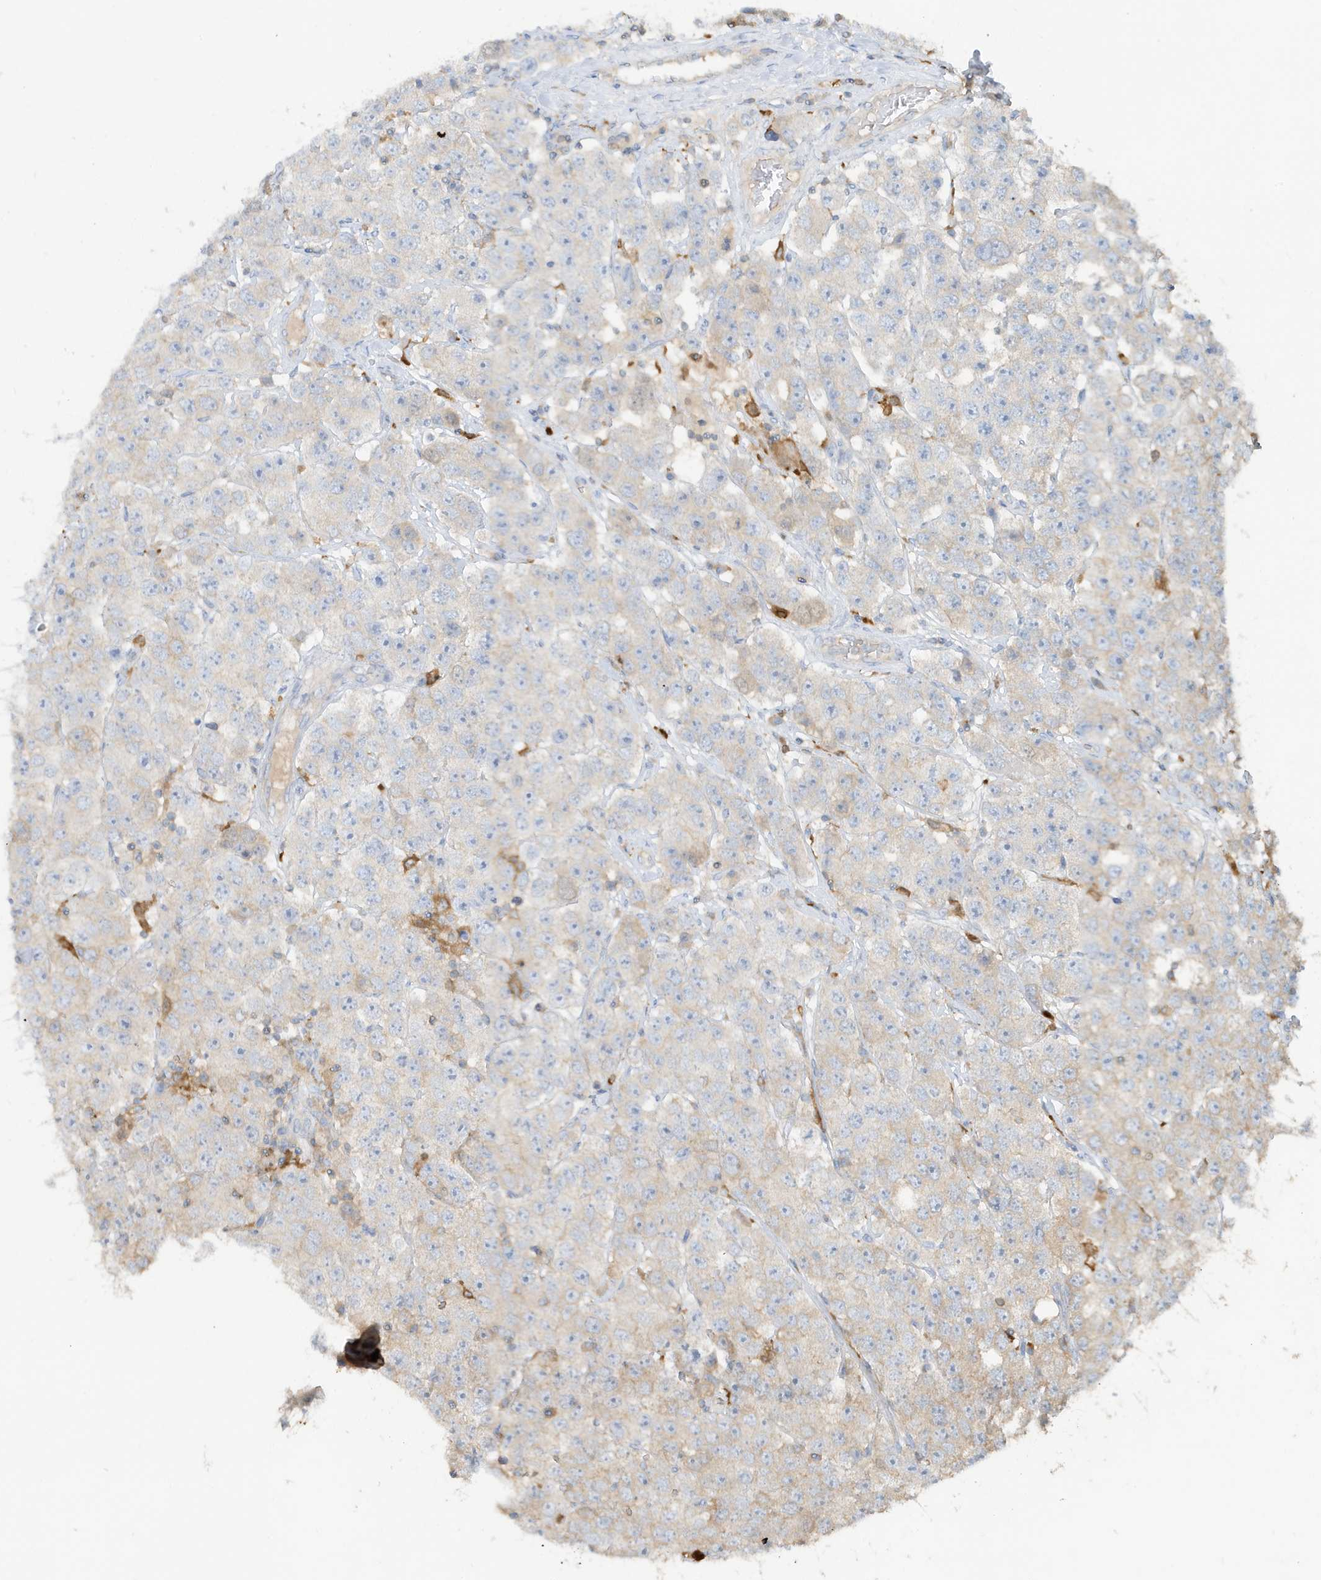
{"staining": {"intensity": "negative", "quantity": "none", "location": "none"}, "tissue": "testis cancer", "cell_type": "Tumor cells", "image_type": "cancer", "snomed": [{"axis": "morphology", "description": "Seminoma, NOS"}, {"axis": "topography", "description": "Testis"}], "caption": "Tumor cells are negative for protein expression in human testis cancer (seminoma).", "gene": "ABTB1", "patient": {"sex": "male", "age": 28}}